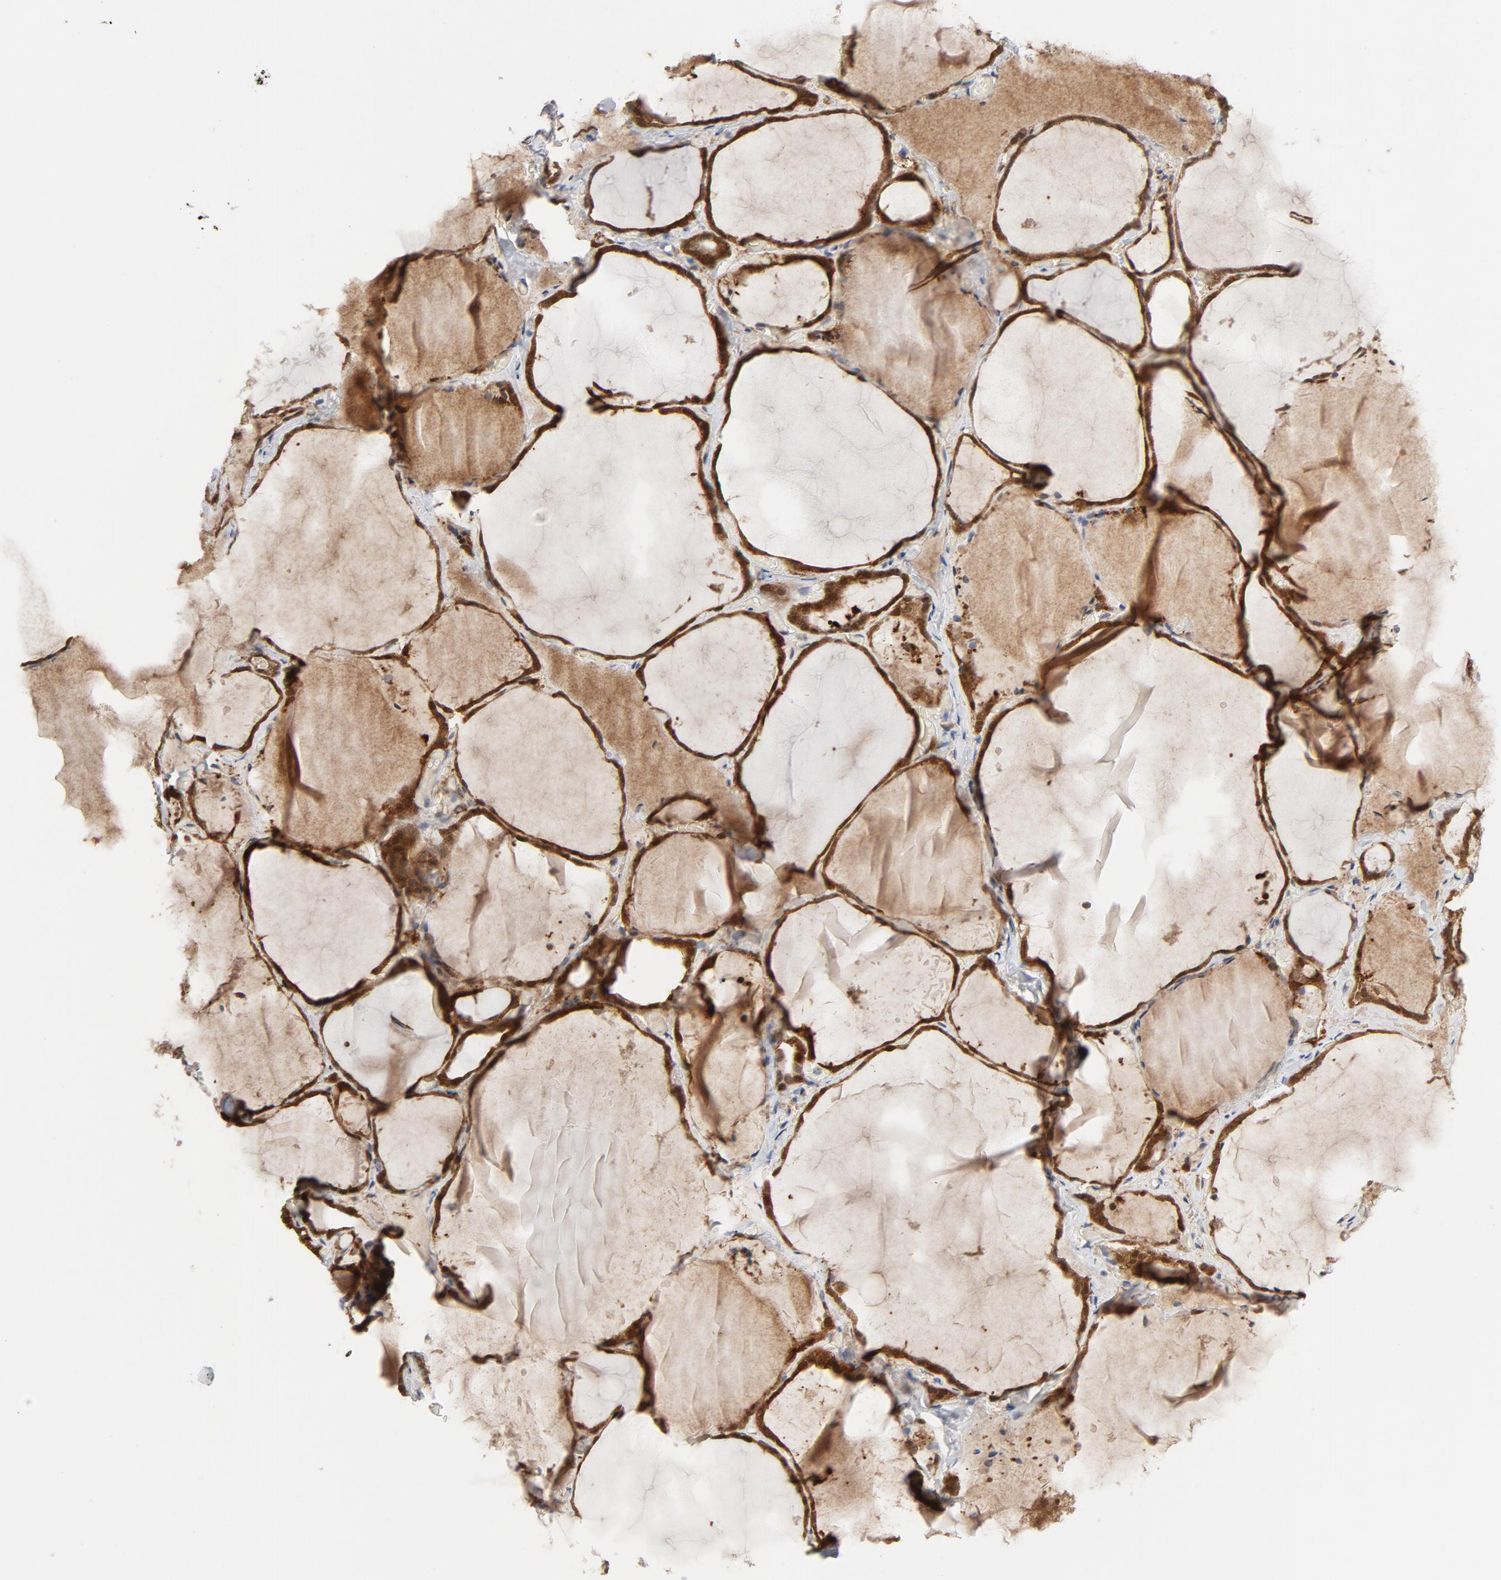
{"staining": {"intensity": "strong", "quantity": ">75%", "location": "cytoplasmic/membranous"}, "tissue": "thyroid gland", "cell_type": "Glandular cells", "image_type": "normal", "snomed": [{"axis": "morphology", "description": "Normal tissue, NOS"}, {"axis": "topography", "description": "Thyroid gland"}], "caption": "Glandular cells display strong cytoplasmic/membranous positivity in approximately >75% of cells in benign thyroid gland. The protein is stained brown, and the nuclei are stained in blue (DAB (3,3'-diaminobenzidine) IHC with brightfield microscopy, high magnification).", "gene": "PRDX1", "patient": {"sex": "female", "age": 22}}